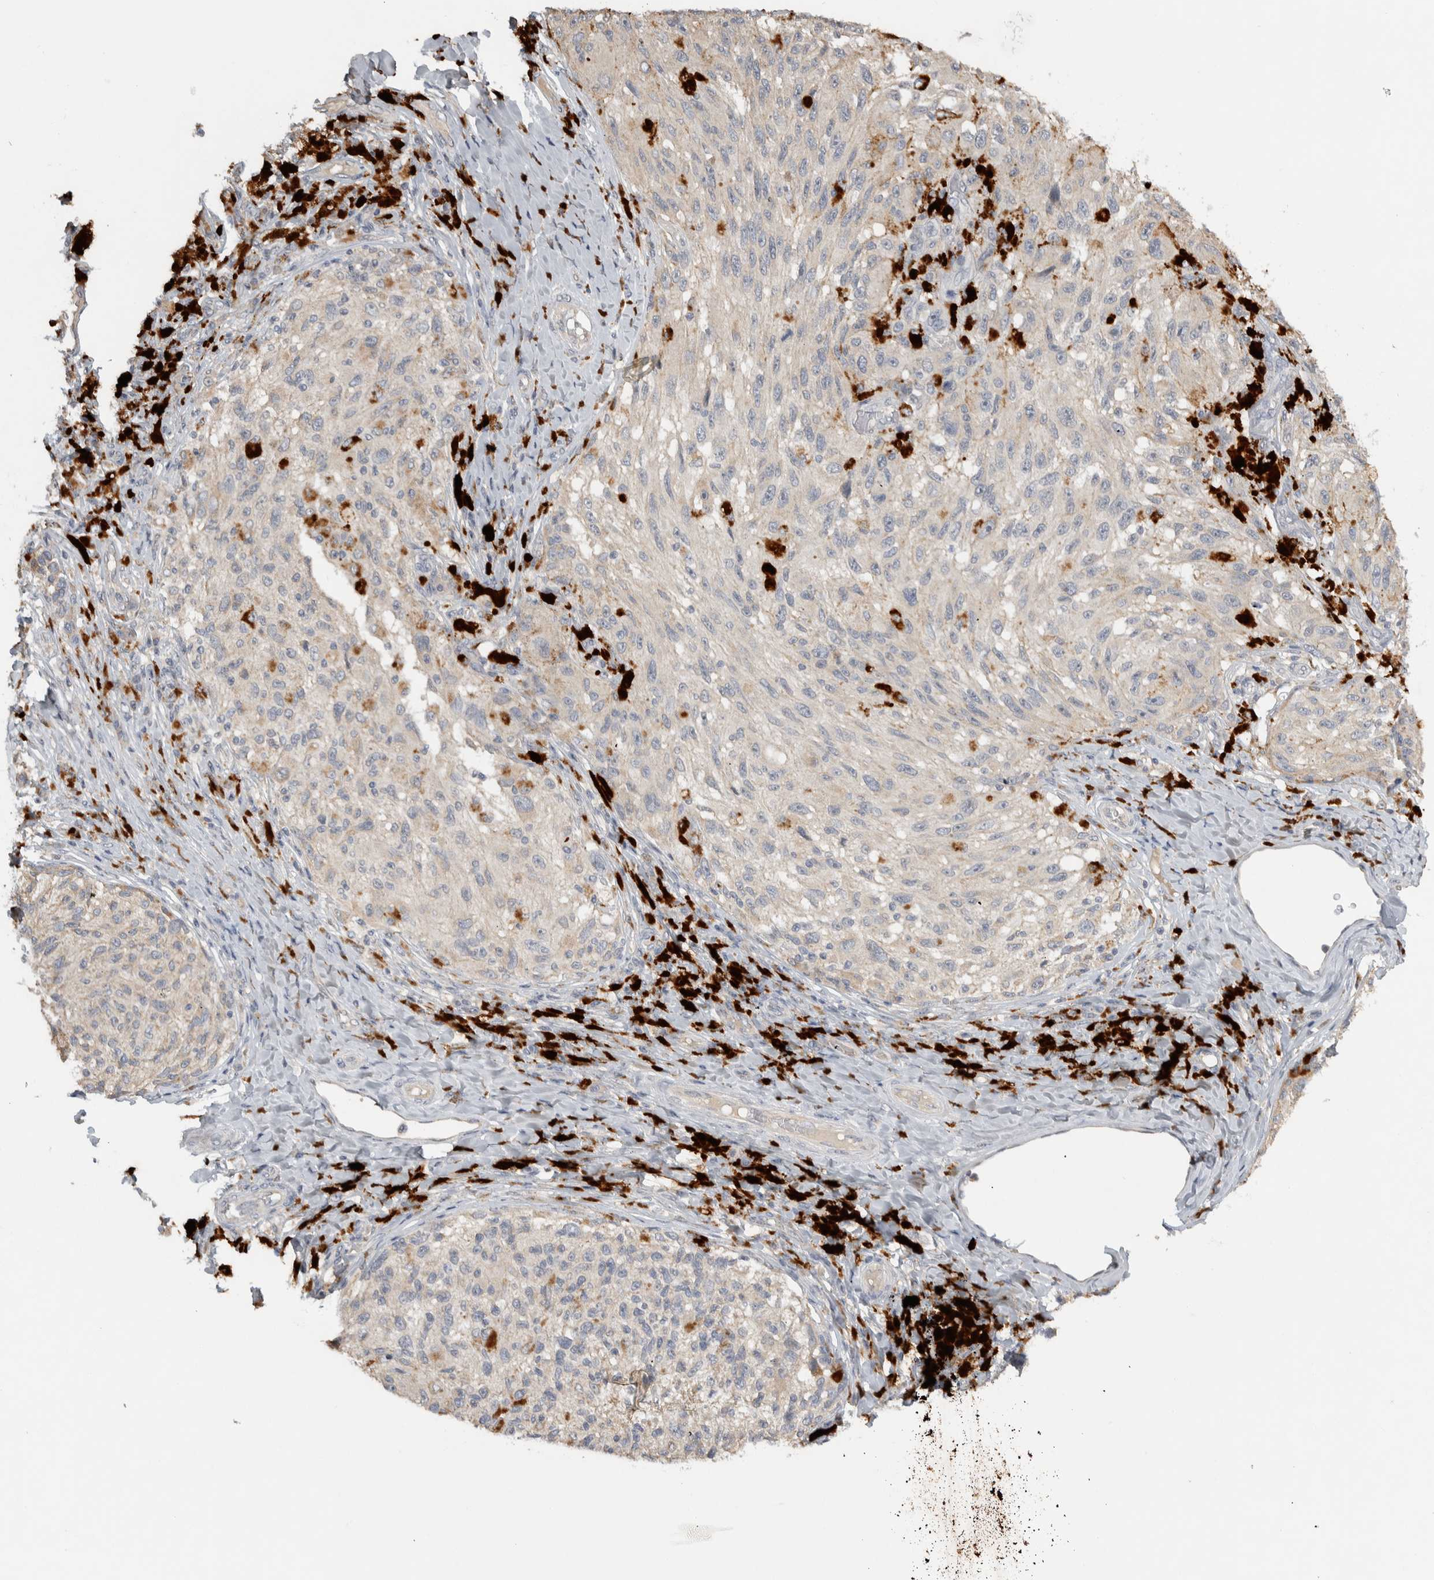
{"staining": {"intensity": "negative", "quantity": "none", "location": "none"}, "tissue": "melanoma", "cell_type": "Tumor cells", "image_type": "cancer", "snomed": [{"axis": "morphology", "description": "Malignant melanoma, NOS"}, {"axis": "topography", "description": "Skin"}], "caption": "This is a photomicrograph of IHC staining of melanoma, which shows no expression in tumor cells.", "gene": "EIF3H", "patient": {"sex": "female", "age": 73}}